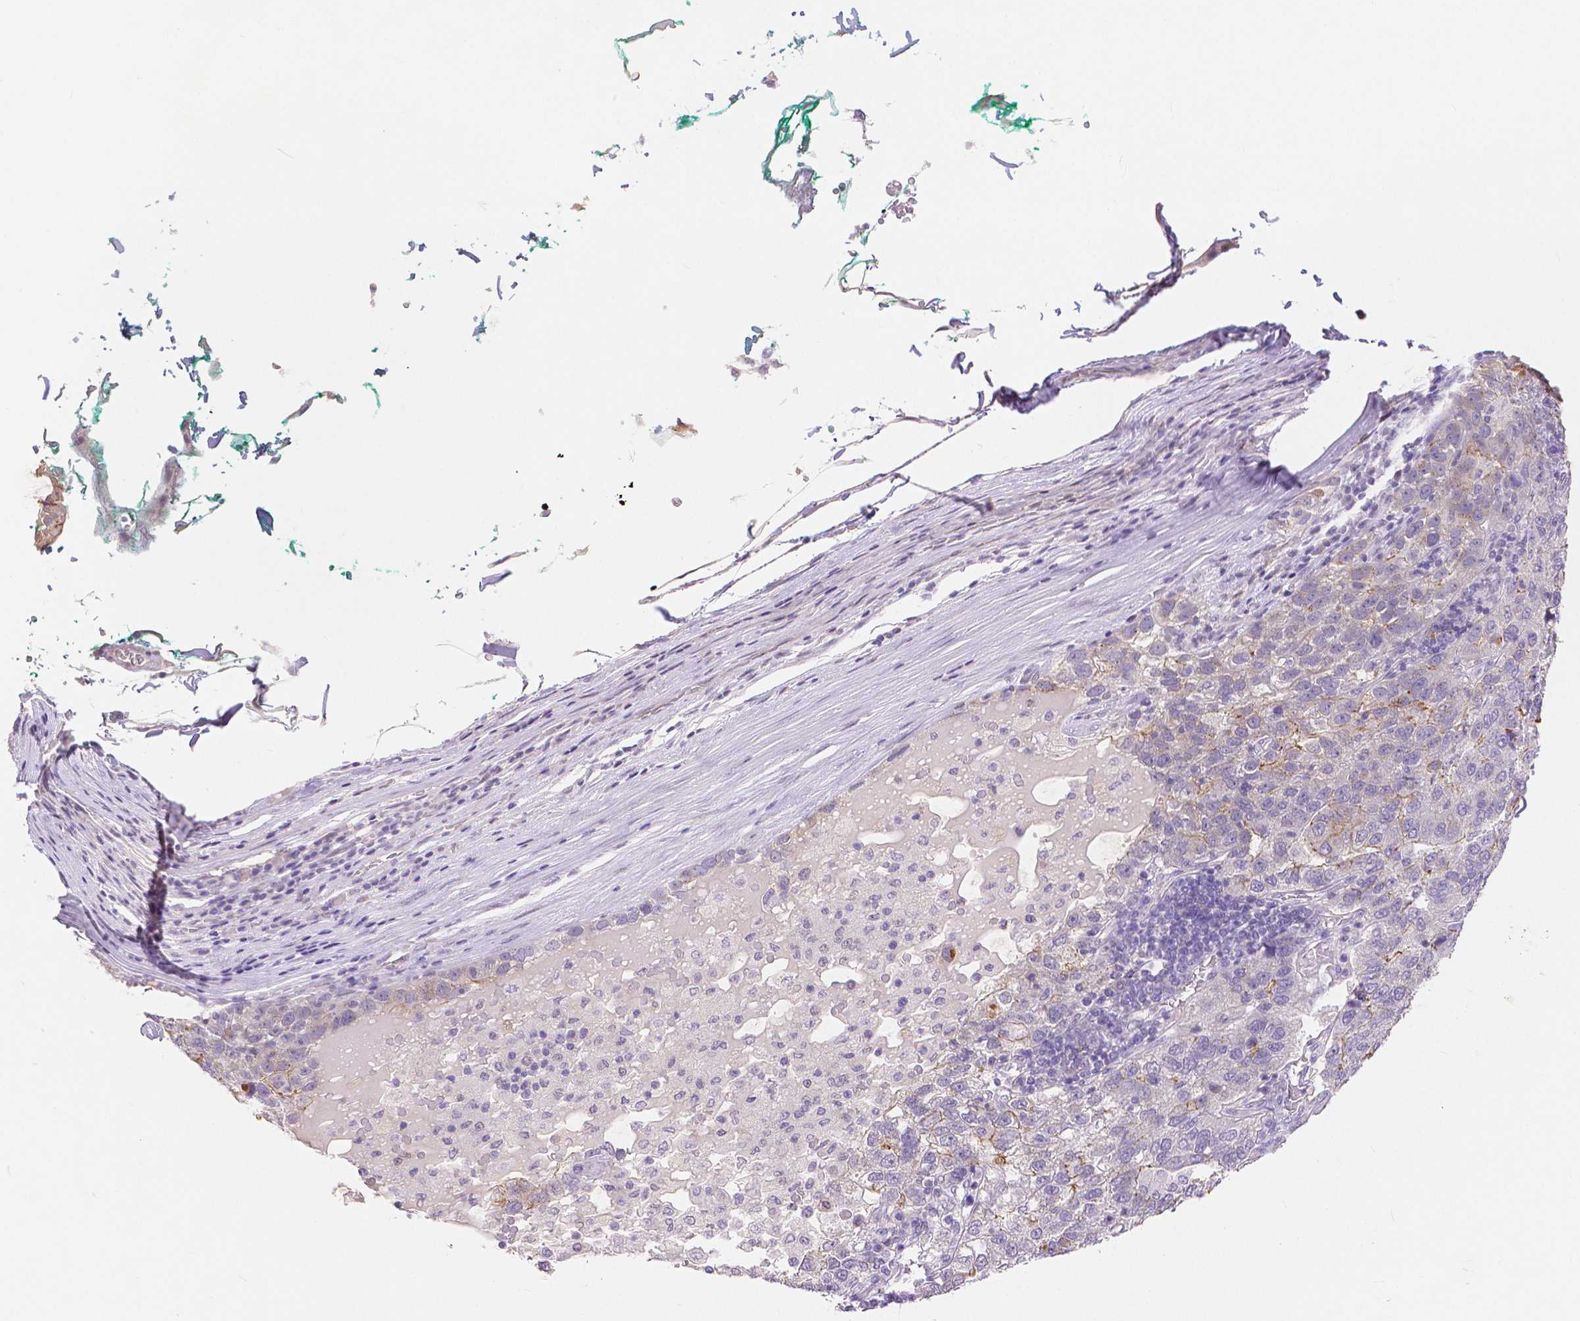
{"staining": {"intensity": "moderate", "quantity": "<25%", "location": "cytoplasmic/membranous"}, "tissue": "pancreatic cancer", "cell_type": "Tumor cells", "image_type": "cancer", "snomed": [{"axis": "morphology", "description": "Adenocarcinoma, NOS"}, {"axis": "topography", "description": "Pancreas"}], "caption": "Moderate cytoplasmic/membranous expression for a protein is identified in approximately <25% of tumor cells of pancreatic adenocarcinoma using immunohistochemistry (IHC).", "gene": "OCLN", "patient": {"sex": "female", "age": 61}}